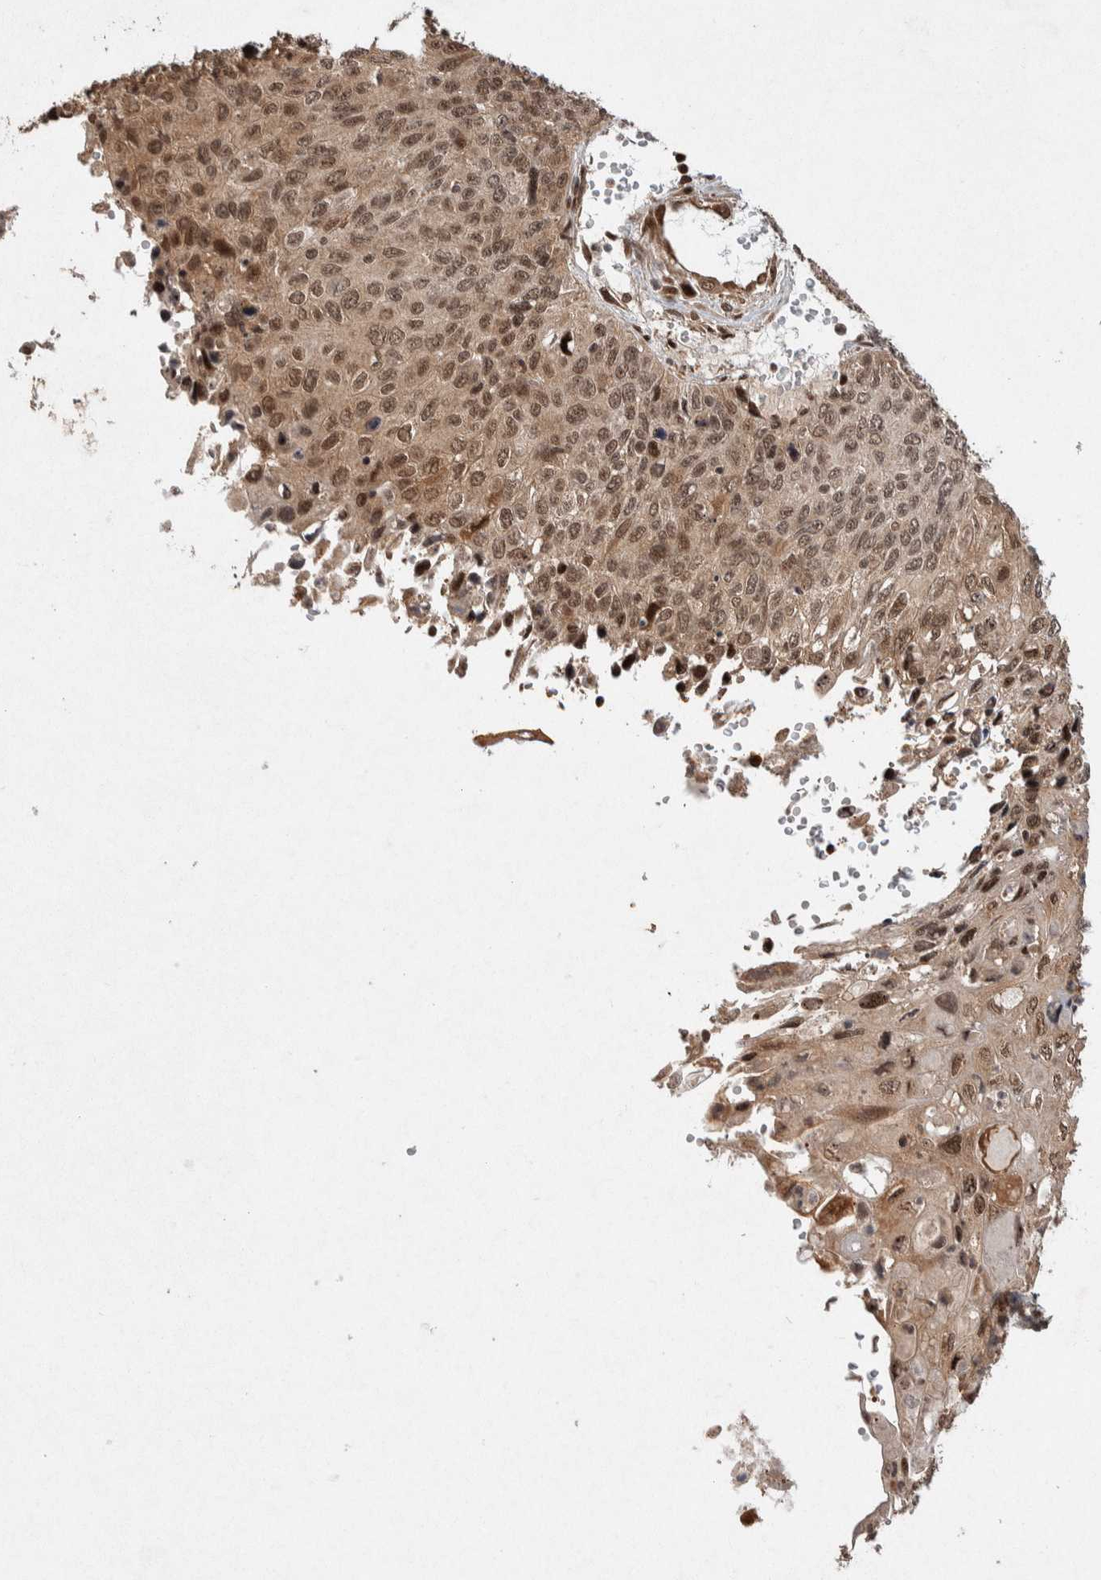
{"staining": {"intensity": "moderate", "quantity": ">75%", "location": "cytoplasmic/membranous,nuclear"}, "tissue": "cervical cancer", "cell_type": "Tumor cells", "image_type": "cancer", "snomed": [{"axis": "morphology", "description": "Squamous cell carcinoma, NOS"}, {"axis": "topography", "description": "Cervix"}], "caption": "The immunohistochemical stain shows moderate cytoplasmic/membranous and nuclear expression in tumor cells of cervical cancer tissue.", "gene": "TOR1B", "patient": {"sex": "female", "age": 70}}